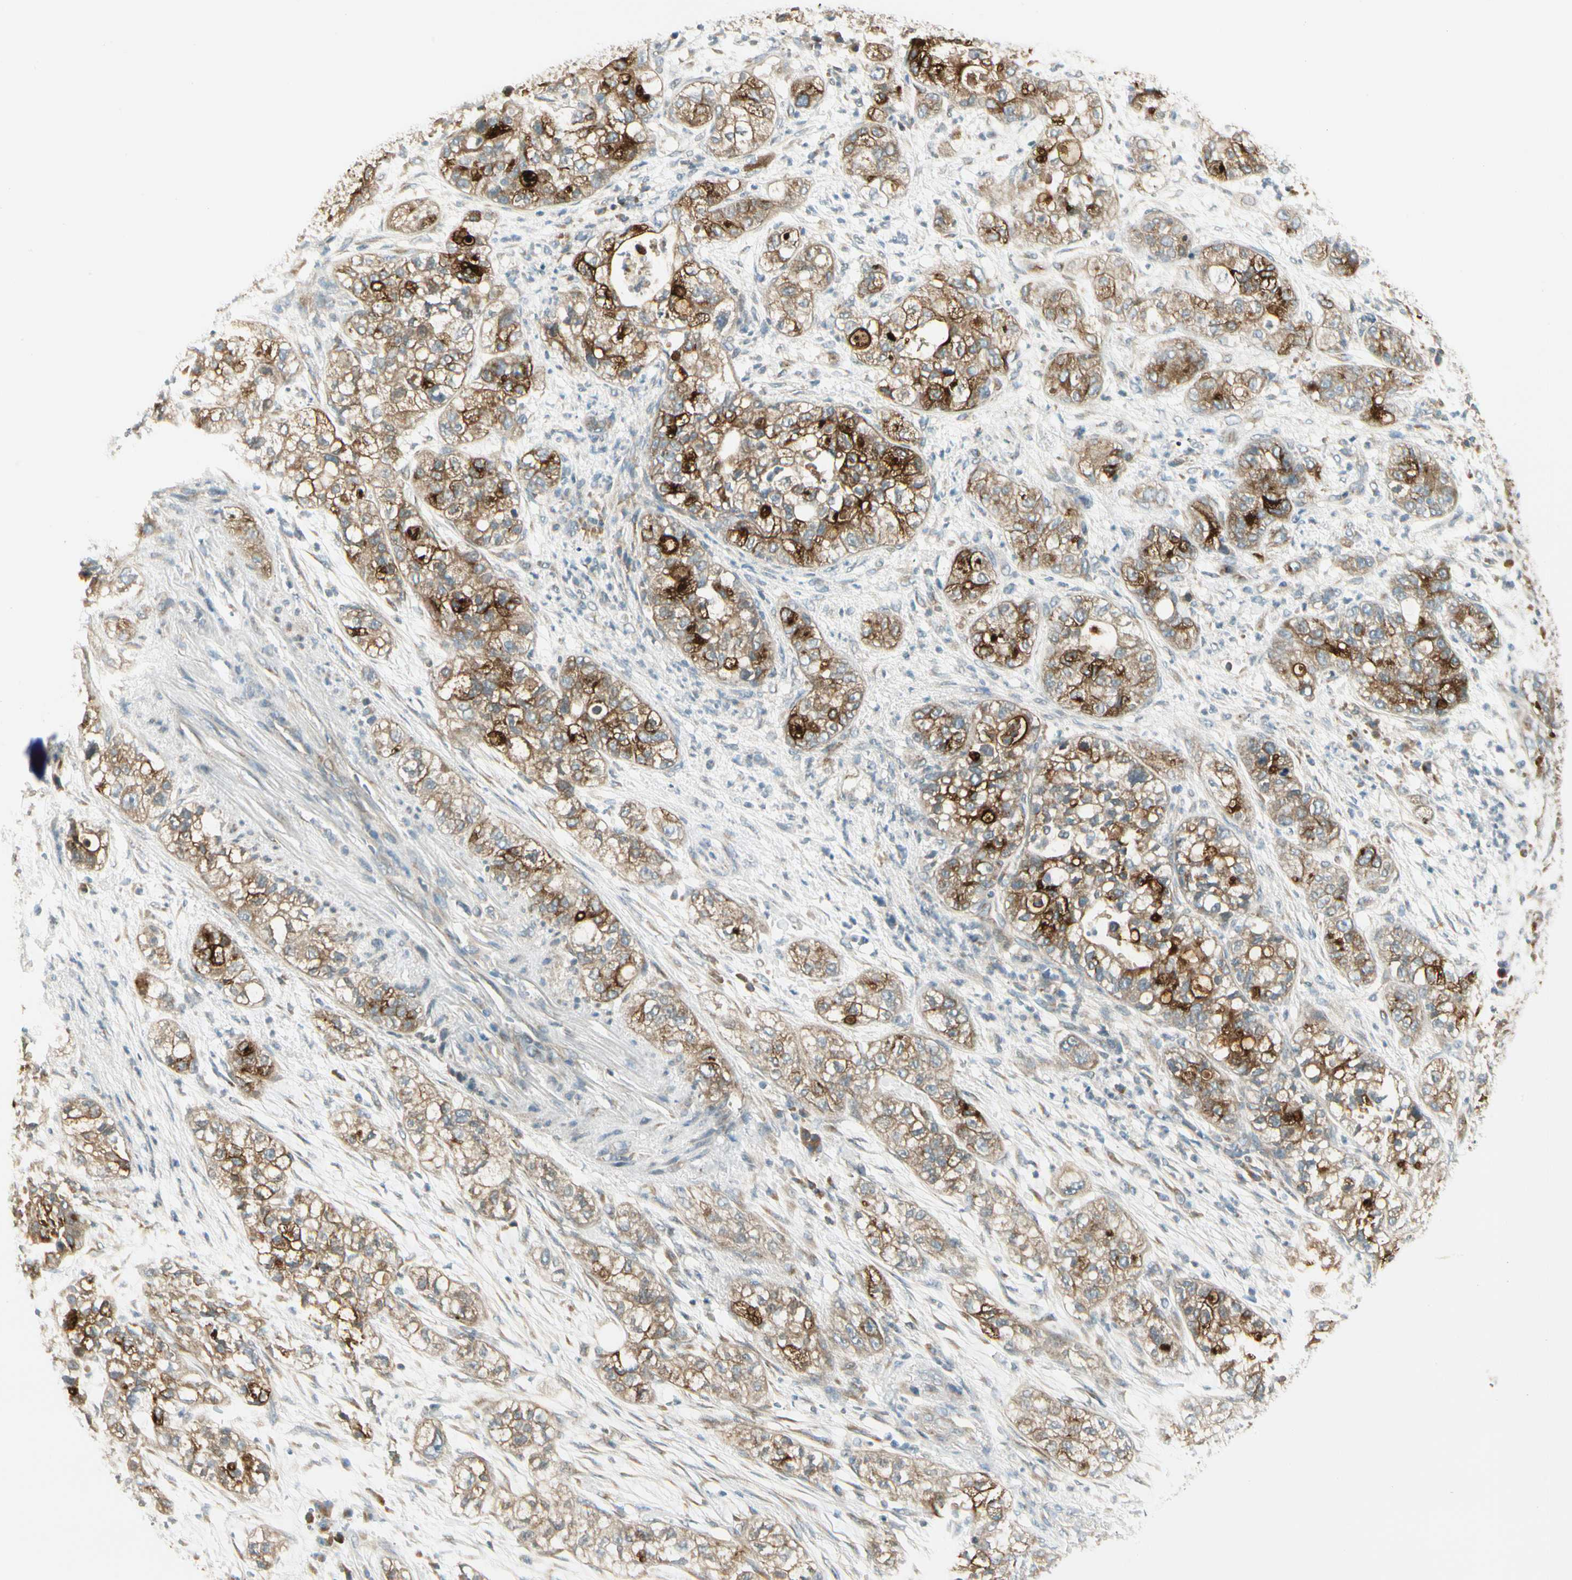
{"staining": {"intensity": "strong", "quantity": ">75%", "location": "cytoplasmic/membranous"}, "tissue": "pancreatic cancer", "cell_type": "Tumor cells", "image_type": "cancer", "snomed": [{"axis": "morphology", "description": "Adenocarcinoma, NOS"}, {"axis": "topography", "description": "Pancreas"}], "caption": "The photomicrograph displays immunohistochemical staining of pancreatic cancer (adenocarcinoma). There is strong cytoplasmic/membranous expression is identified in approximately >75% of tumor cells. The staining was performed using DAB, with brown indicating positive protein expression. Nuclei are stained blue with hematoxylin.", "gene": "BNIP1", "patient": {"sex": "female", "age": 78}}